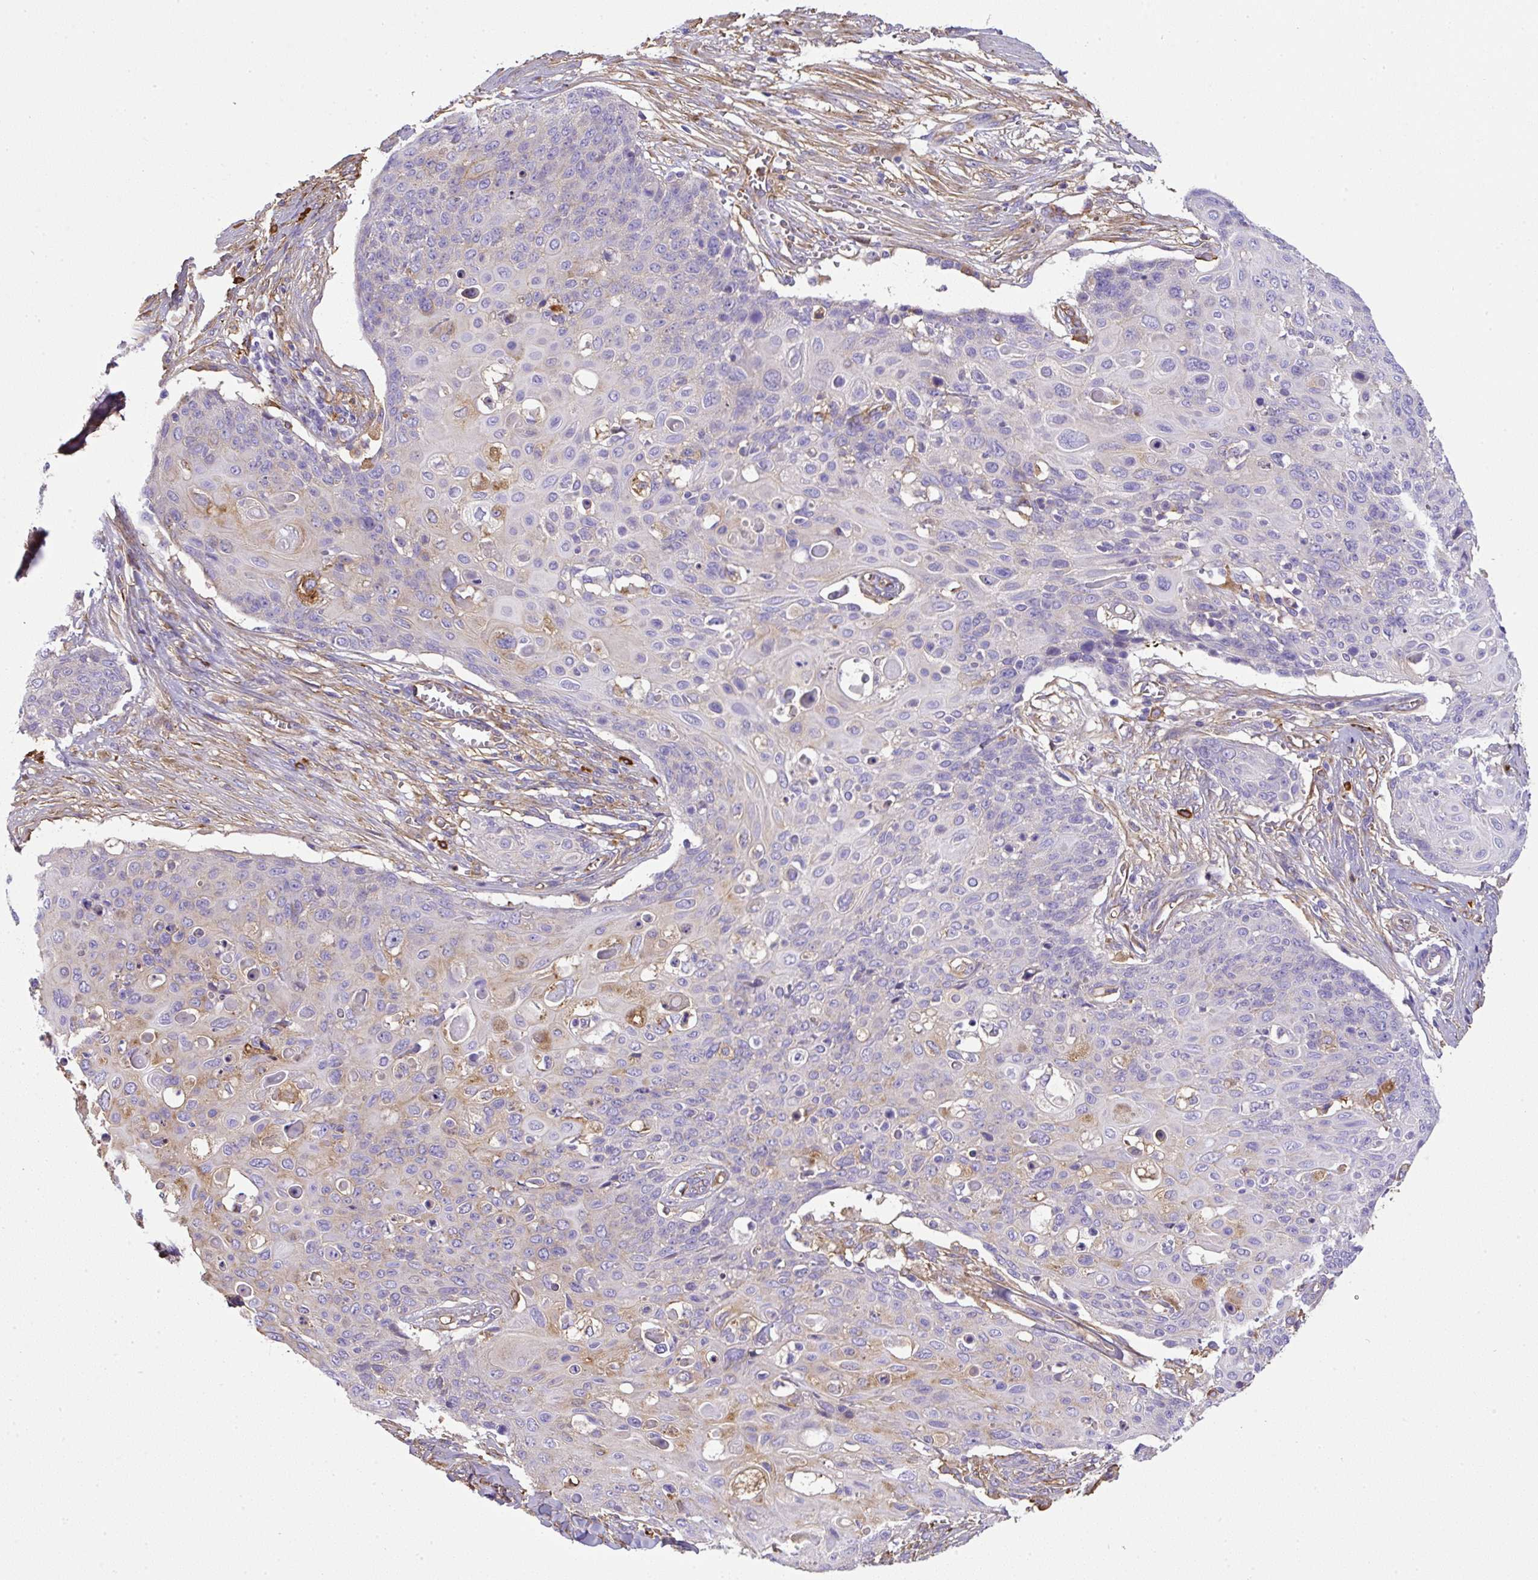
{"staining": {"intensity": "moderate", "quantity": "<25%", "location": "cytoplasmic/membranous"}, "tissue": "skin cancer", "cell_type": "Tumor cells", "image_type": "cancer", "snomed": [{"axis": "morphology", "description": "Squamous cell carcinoma, NOS"}, {"axis": "topography", "description": "Skin"}, {"axis": "topography", "description": "Vulva"}], "caption": "Immunohistochemistry (DAB) staining of skin squamous cell carcinoma reveals moderate cytoplasmic/membranous protein positivity in approximately <25% of tumor cells. The protein is shown in brown color, while the nuclei are stained blue.", "gene": "MAGEB5", "patient": {"sex": "female", "age": 85}}